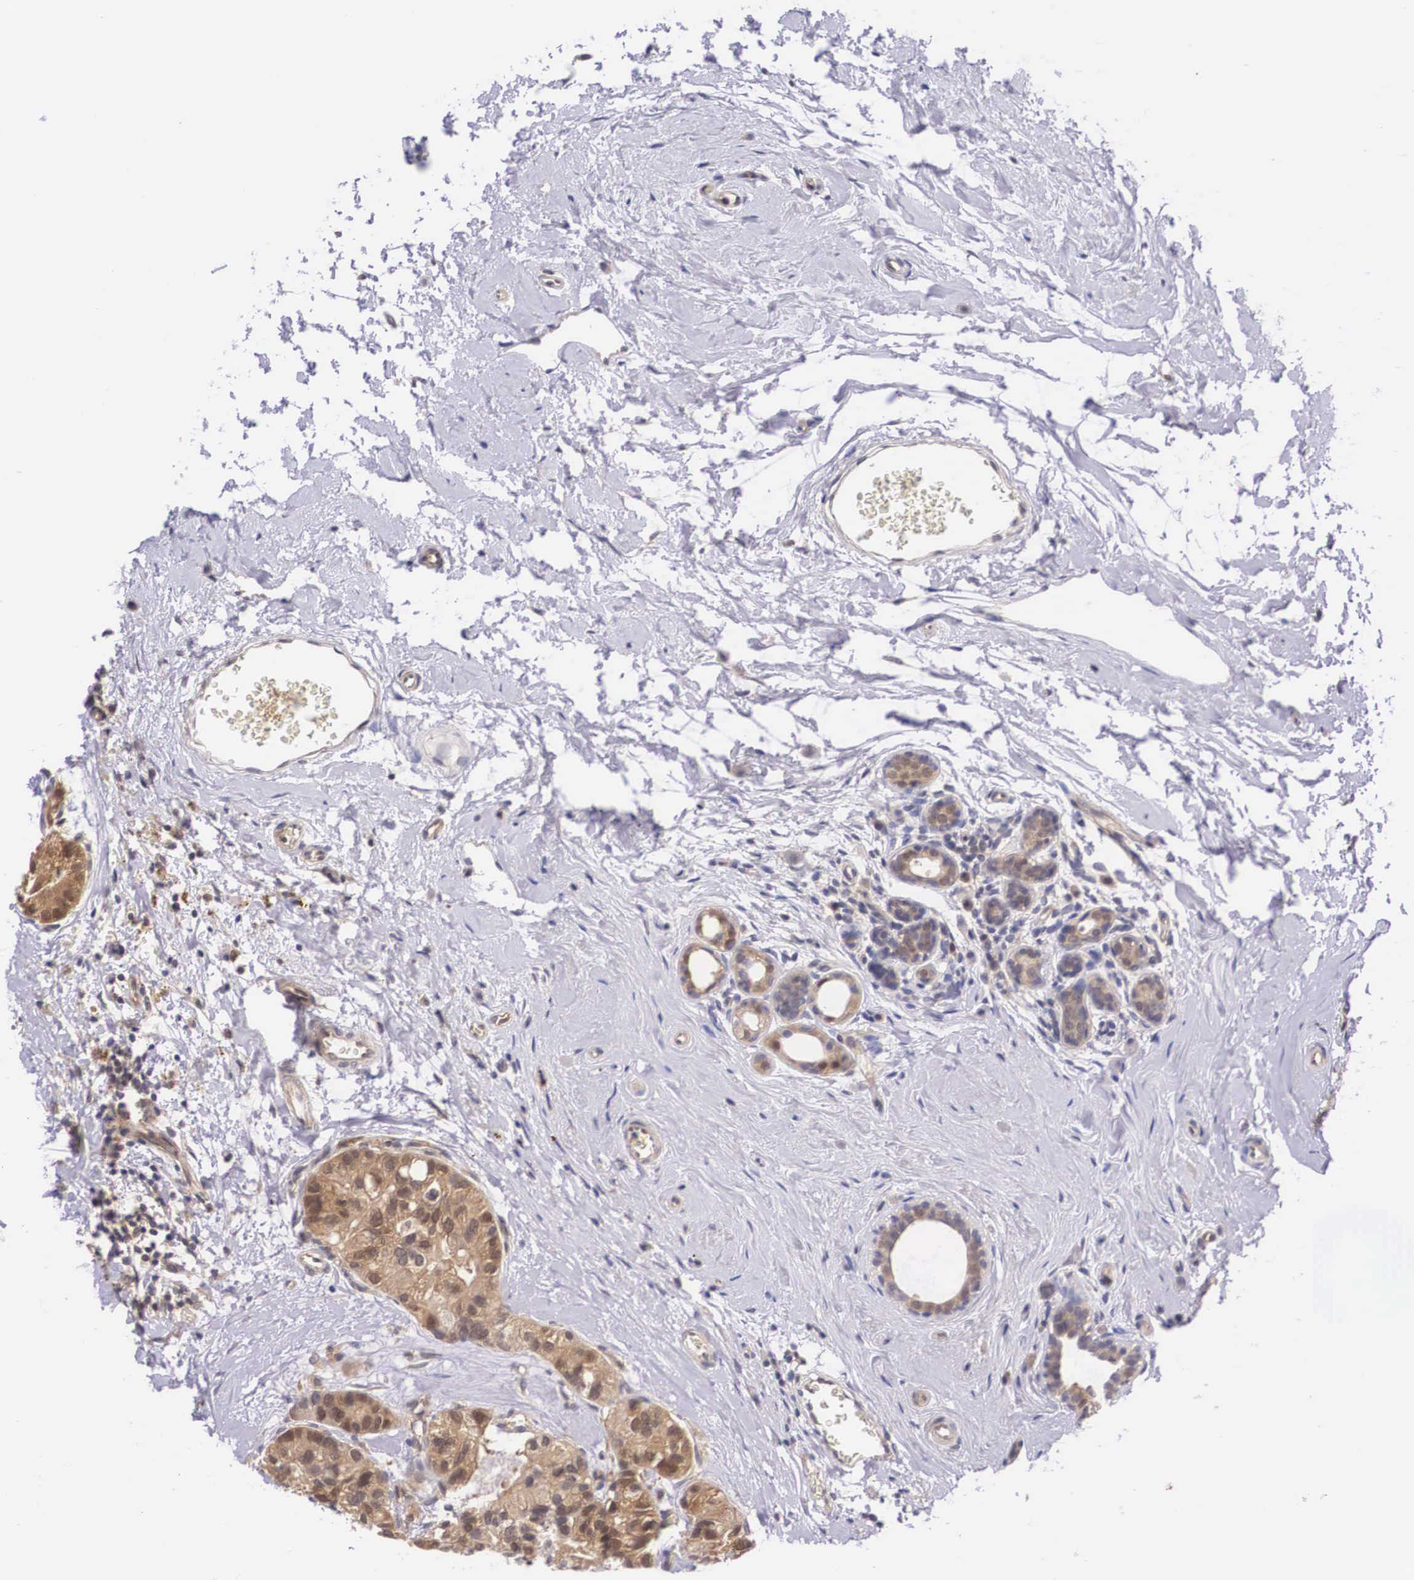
{"staining": {"intensity": "strong", "quantity": ">75%", "location": "cytoplasmic/membranous"}, "tissue": "breast cancer", "cell_type": "Tumor cells", "image_type": "cancer", "snomed": [{"axis": "morphology", "description": "Duct carcinoma"}, {"axis": "topography", "description": "Breast"}], "caption": "A histopathology image of infiltrating ductal carcinoma (breast) stained for a protein reveals strong cytoplasmic/membranous brown staining in tumor cells. (DAB (3,3'-diaminobenzidine) IHC, brown staining for protein, blue staining for nuclei).", "gene": "IGBP1", "patient": {"sex": "female", "age": 69}}